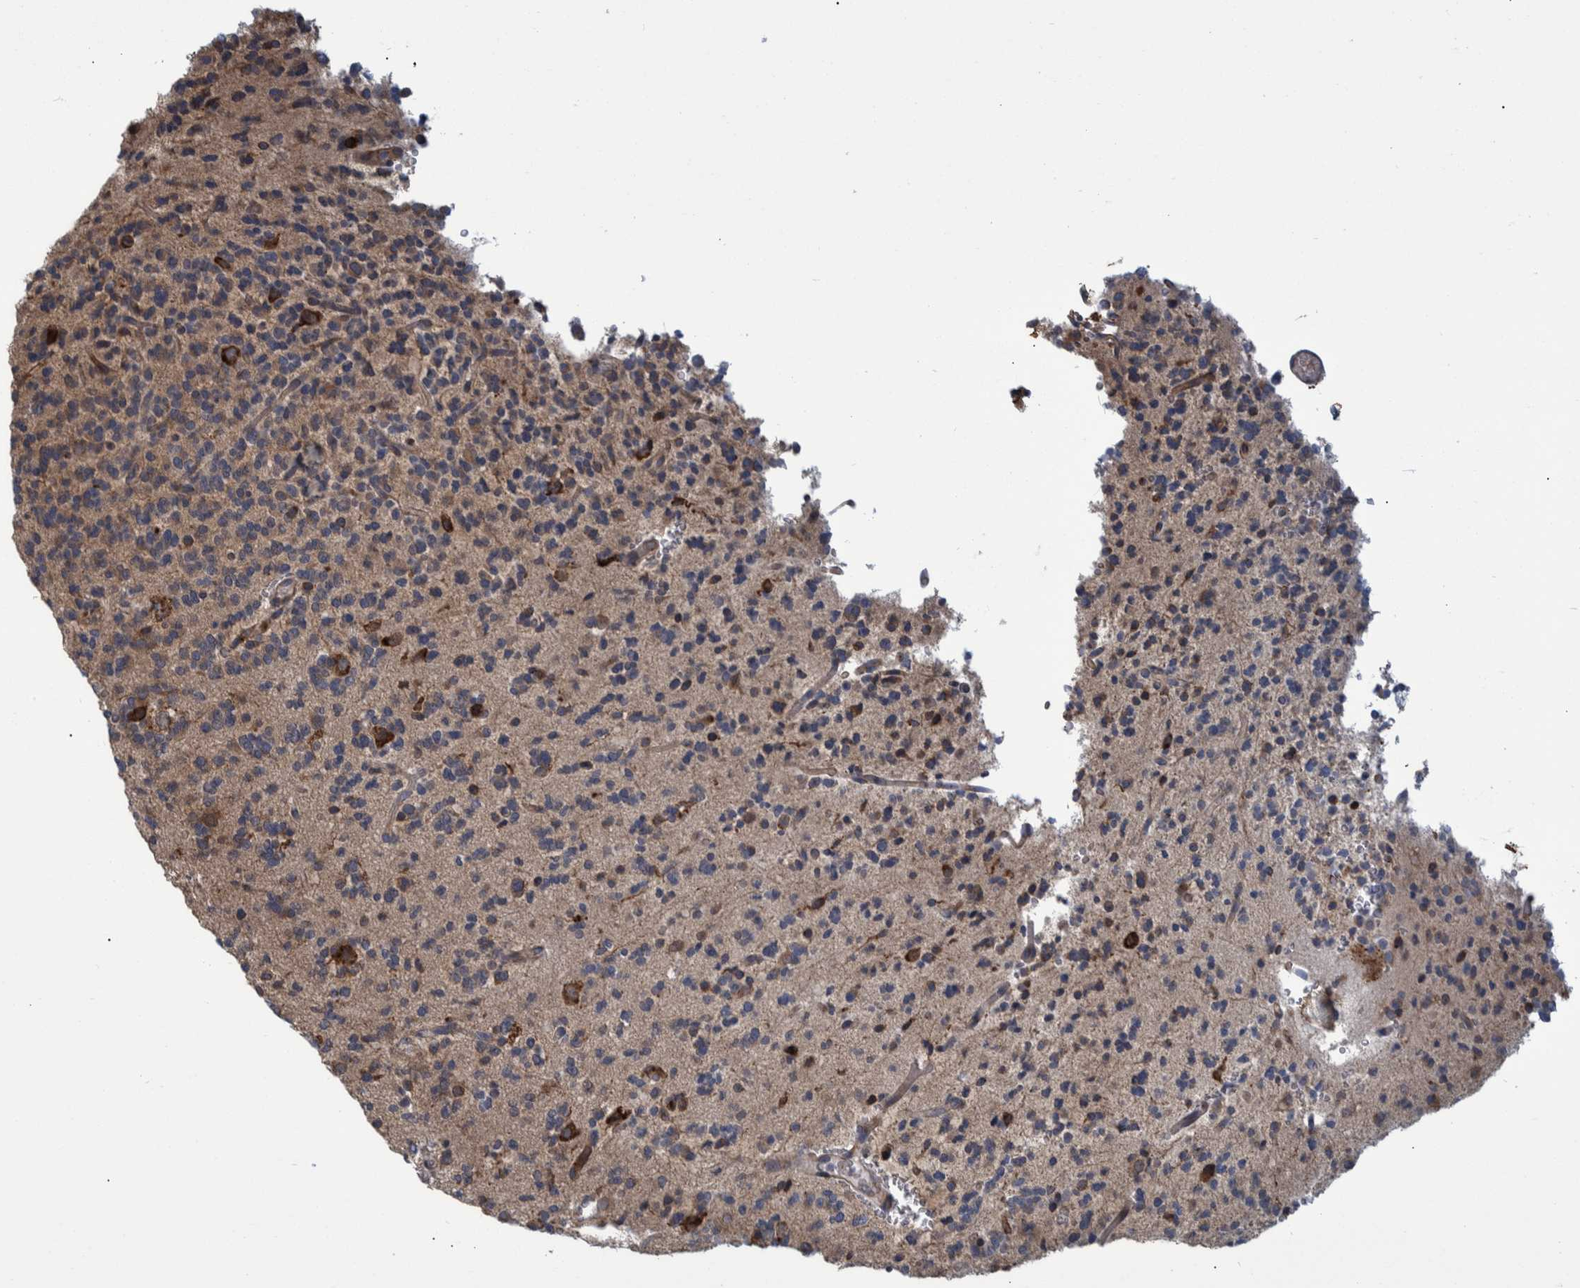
{"staining": {"intensity": "weak", "quantity": "25%-75%", "location": "cytoplasmic/membranous"}, "tissue": "glioma", "cell_type": "Tumor cells", "image_type": "cancer", "snomed": [{"axis": "morphology", "description": "Glioma, malignant, Low grade"}, {"axis": "topography", "description": "Brain"}], "caption": "High-magnification brightfield microscopy of glioma stained with DAB (3,3'-diaminobenzidine) (brown) and counterstained with hematoxylin (blue). tumor cells exhibit weak cytoplasmic/membranous staining is appreciated in approximately25%-75% of cells.", "gene": "SPAG5", "patient": {"sex": "male", "age": 38}}